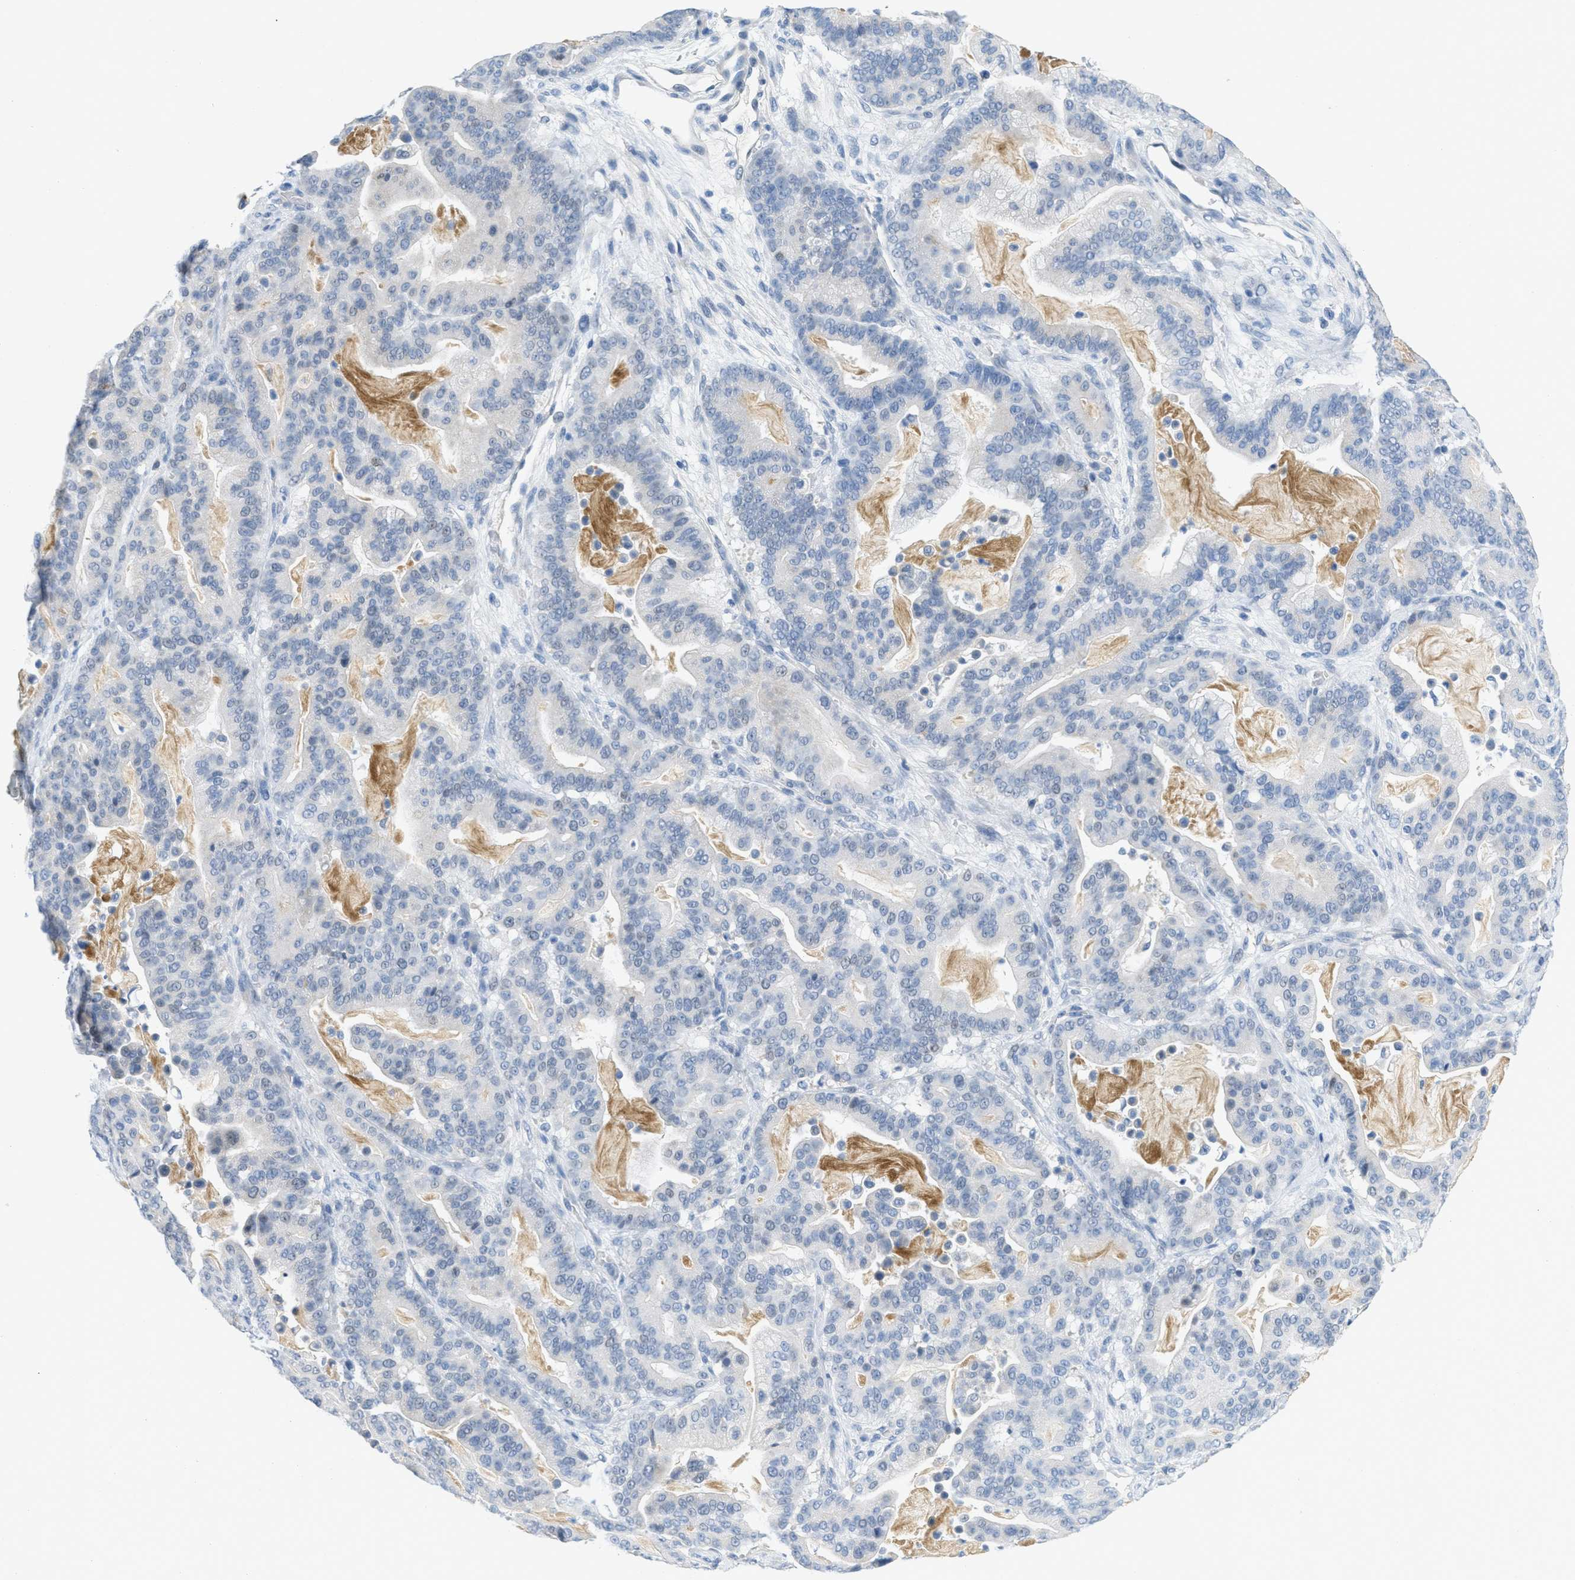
{"staining": {"intensity": "negative", "quantity": "none", "location": "none"}, "tissue": "pancreatic cancer", "cell_type": "Tumor cells", "image_type": "cancer", "snomed": [{"axis": "morphology", "description": "Adenocarcinoma, NOS"}, {"axis": "topography", "description": "Pancreas"}], "caption": "This is an immunohistochemistry micrograph of pancreatic adenocarcinoma. There is no expression in tumor cells.", "gene": "HSF2", "patient": {"sex": "male", "age": 63}}